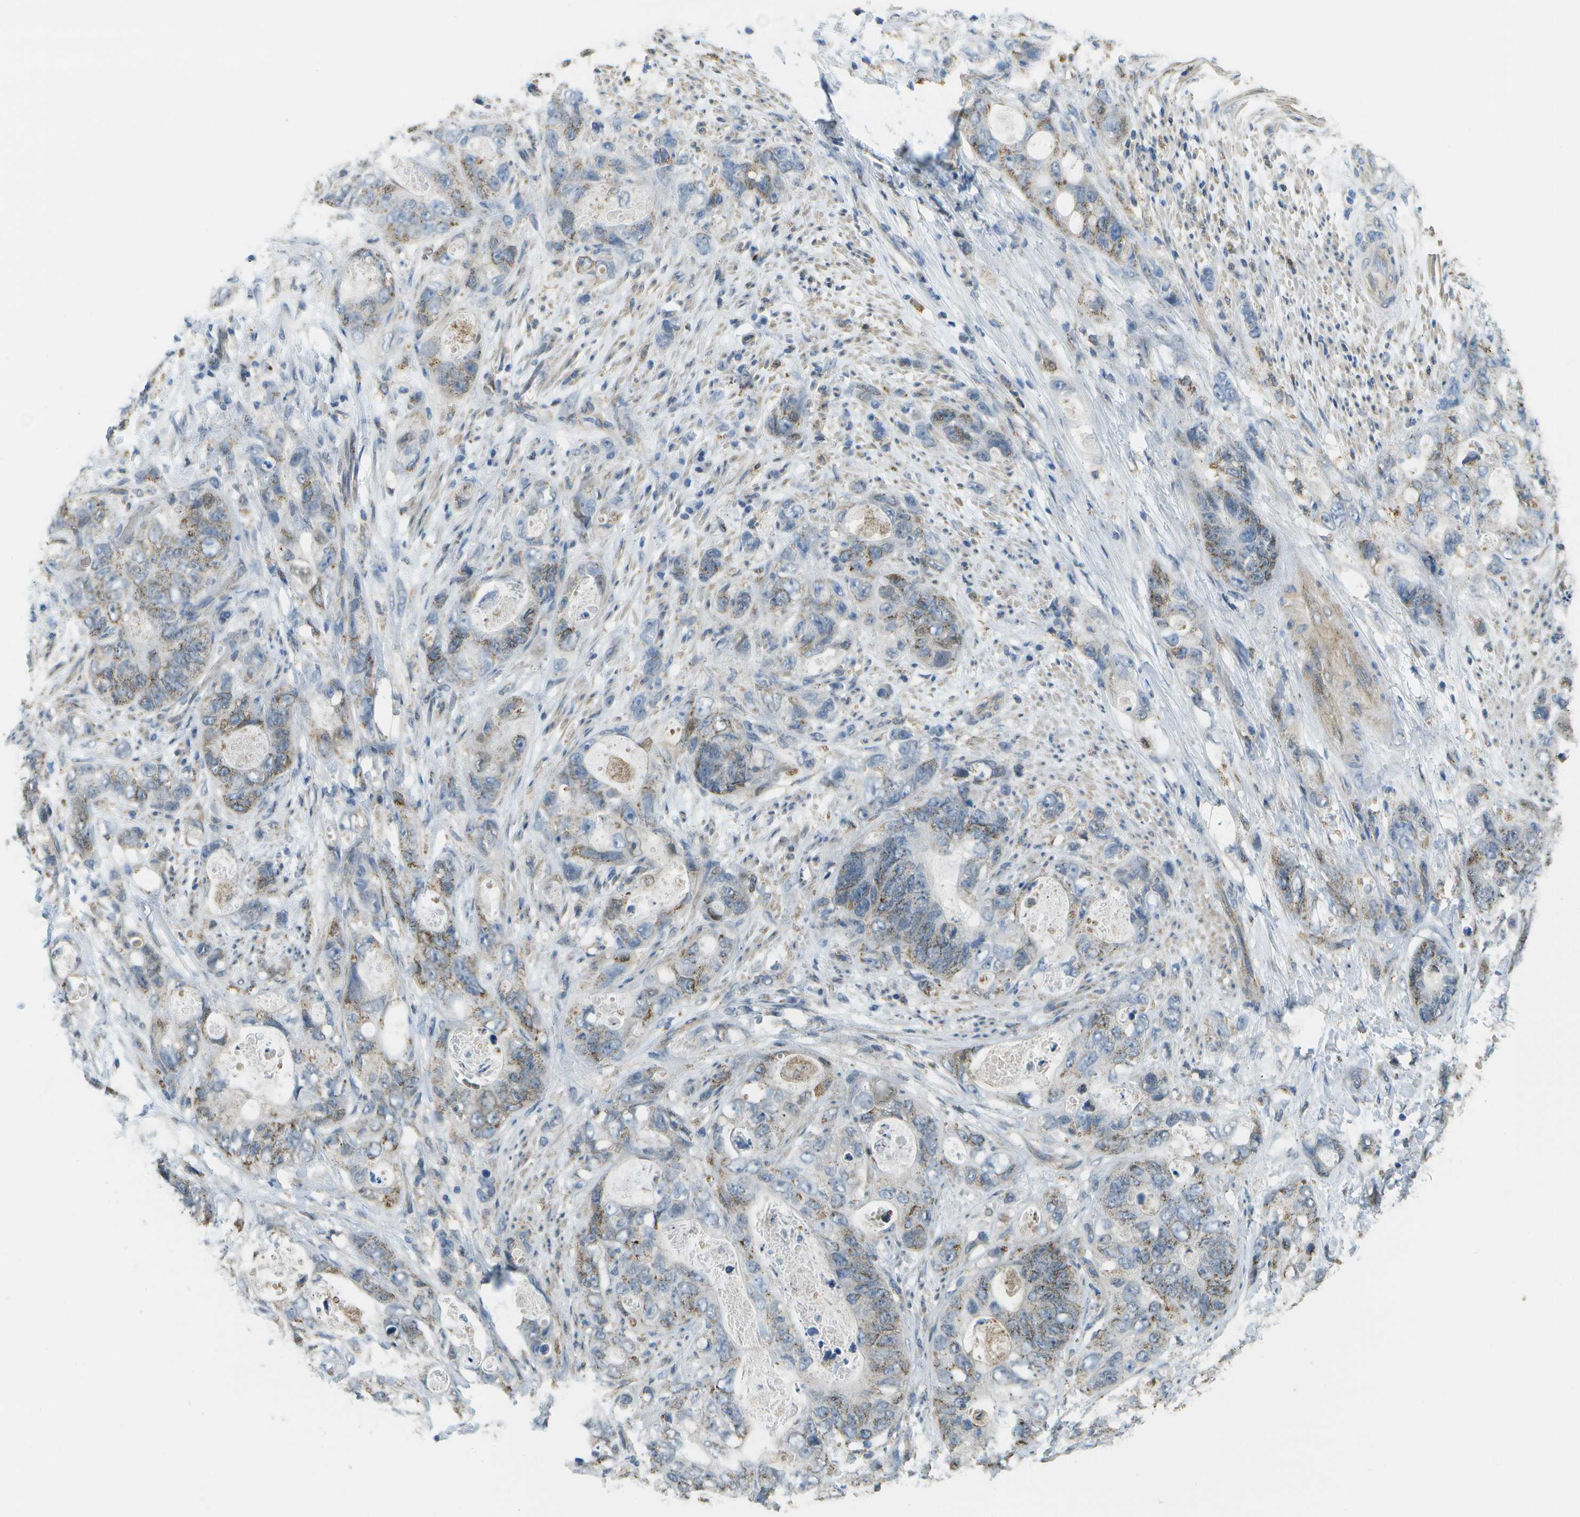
{"staining": {"intensity": "weak", "quantity": "25%-75%", "location": "cytoplasmic/membranous"}, "tissue": "stomach cancer", "cell_type": "Tumor cells", "image_type": "cancer", "snomed": [{"axis": "morphology", "description": "Adenocarcinoma, NOS"}, {"axis": "topography", "description": "Stomach"}], "caption": "Immunohistochemical staining of stomach cancer demonstrates low levels of weak cytoplasmic/membranous expression in approximately 25%-75% of tumor cells.", "gene": "CACHD1", "patient": {"sex": "female", "age": 89}}